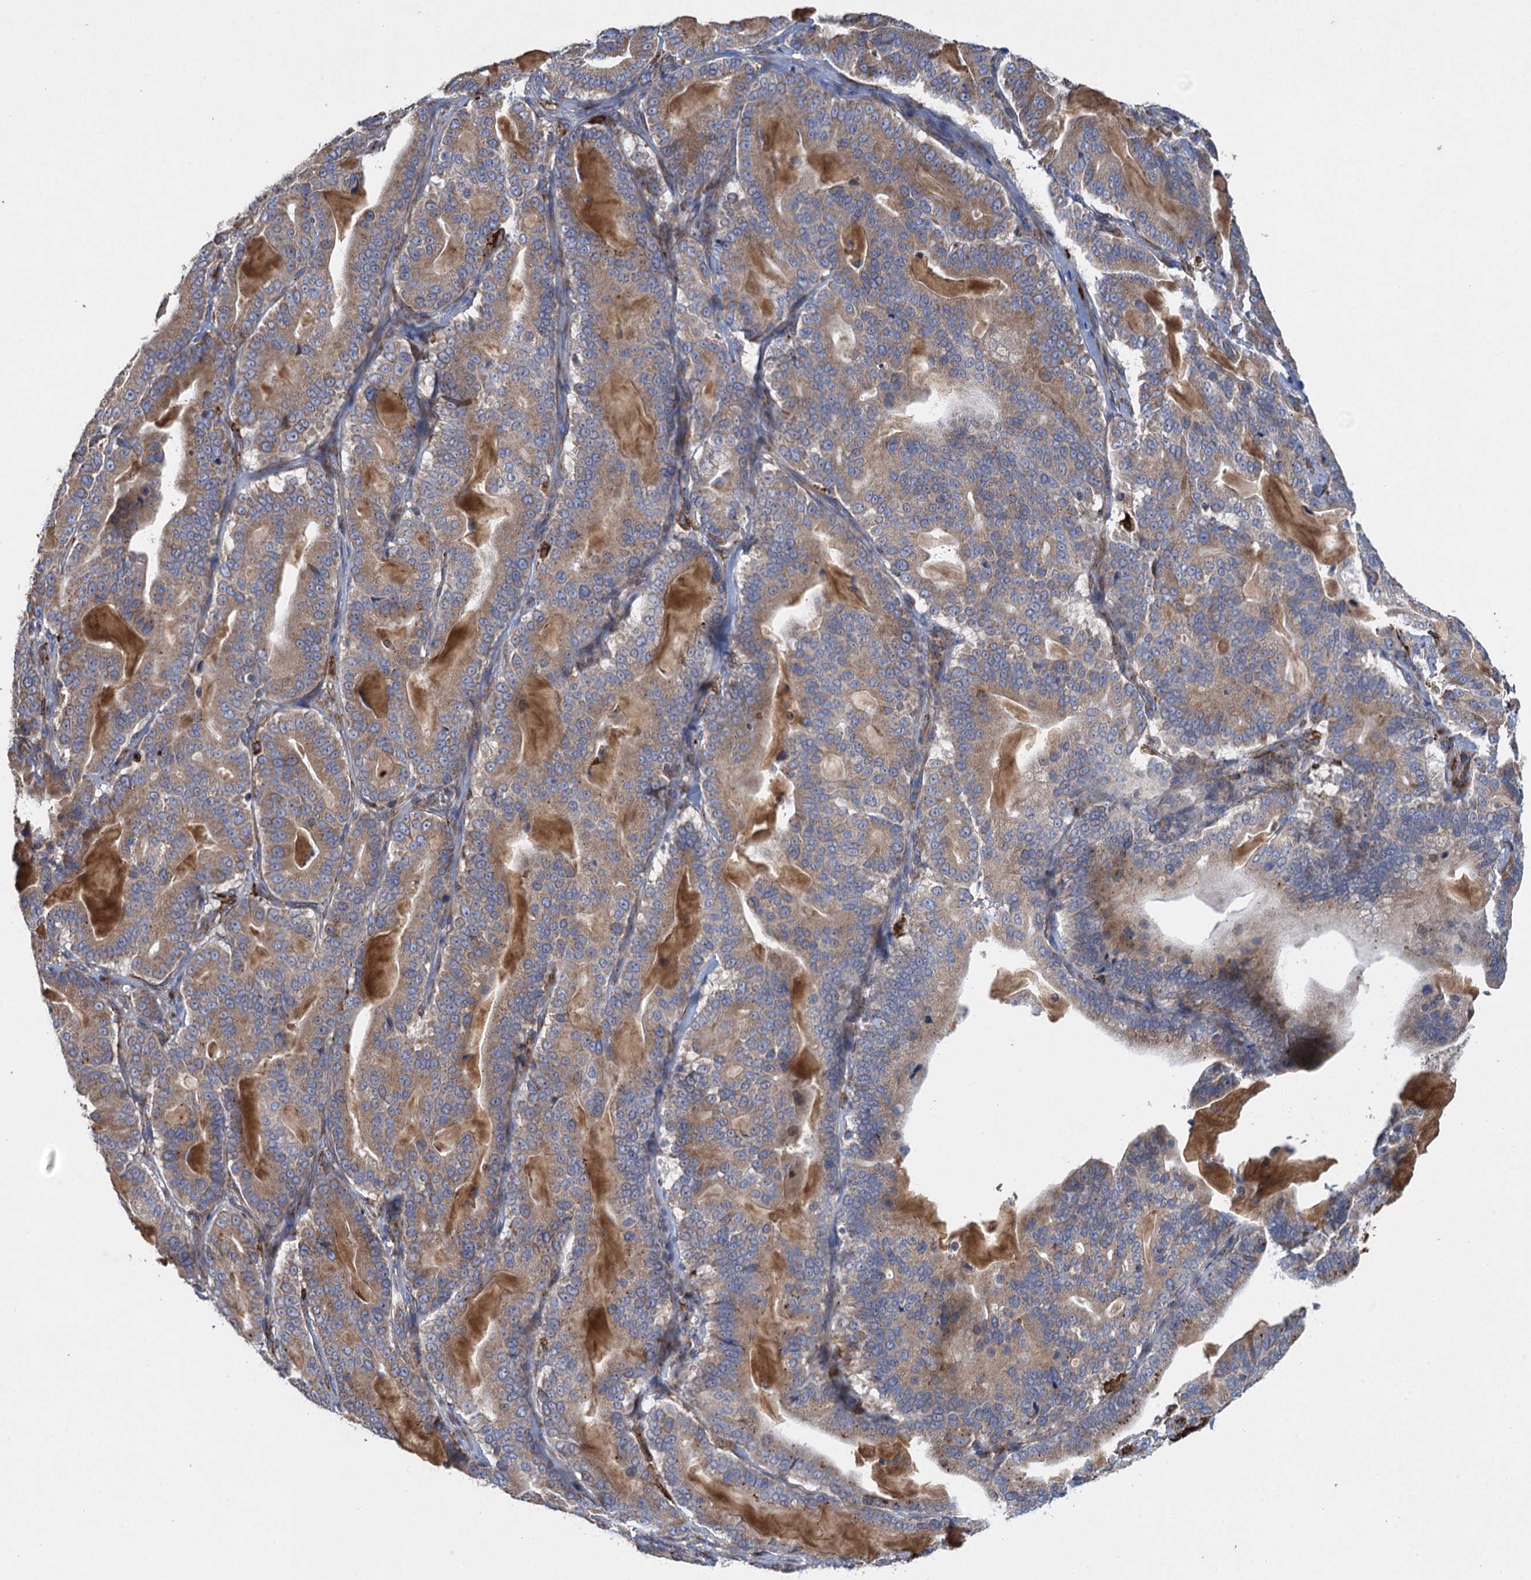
{"staining": {"intensity": "moderate", "quantity": ">75%", "location": "cytoplasmic/membranous"}, "tissue": "pancreatic cancer", "cell_type": "Tumor cells", "image_type": "cancer", "snomed": [{"axis": "morphology", "description": "Adenocarcinoma, NOS"}, {"axis": "topography", "description": "Pancreas"}], "caption": "This photomicrograph reveals immunohistochemistry staining of pancreatic adenocarcinoma, with medium moderate cytoplasmic/membranous positivity in about >75% of tumor cells.", "gene": "TXNDC11", "patient": {"sex": "male", "age": 63}}